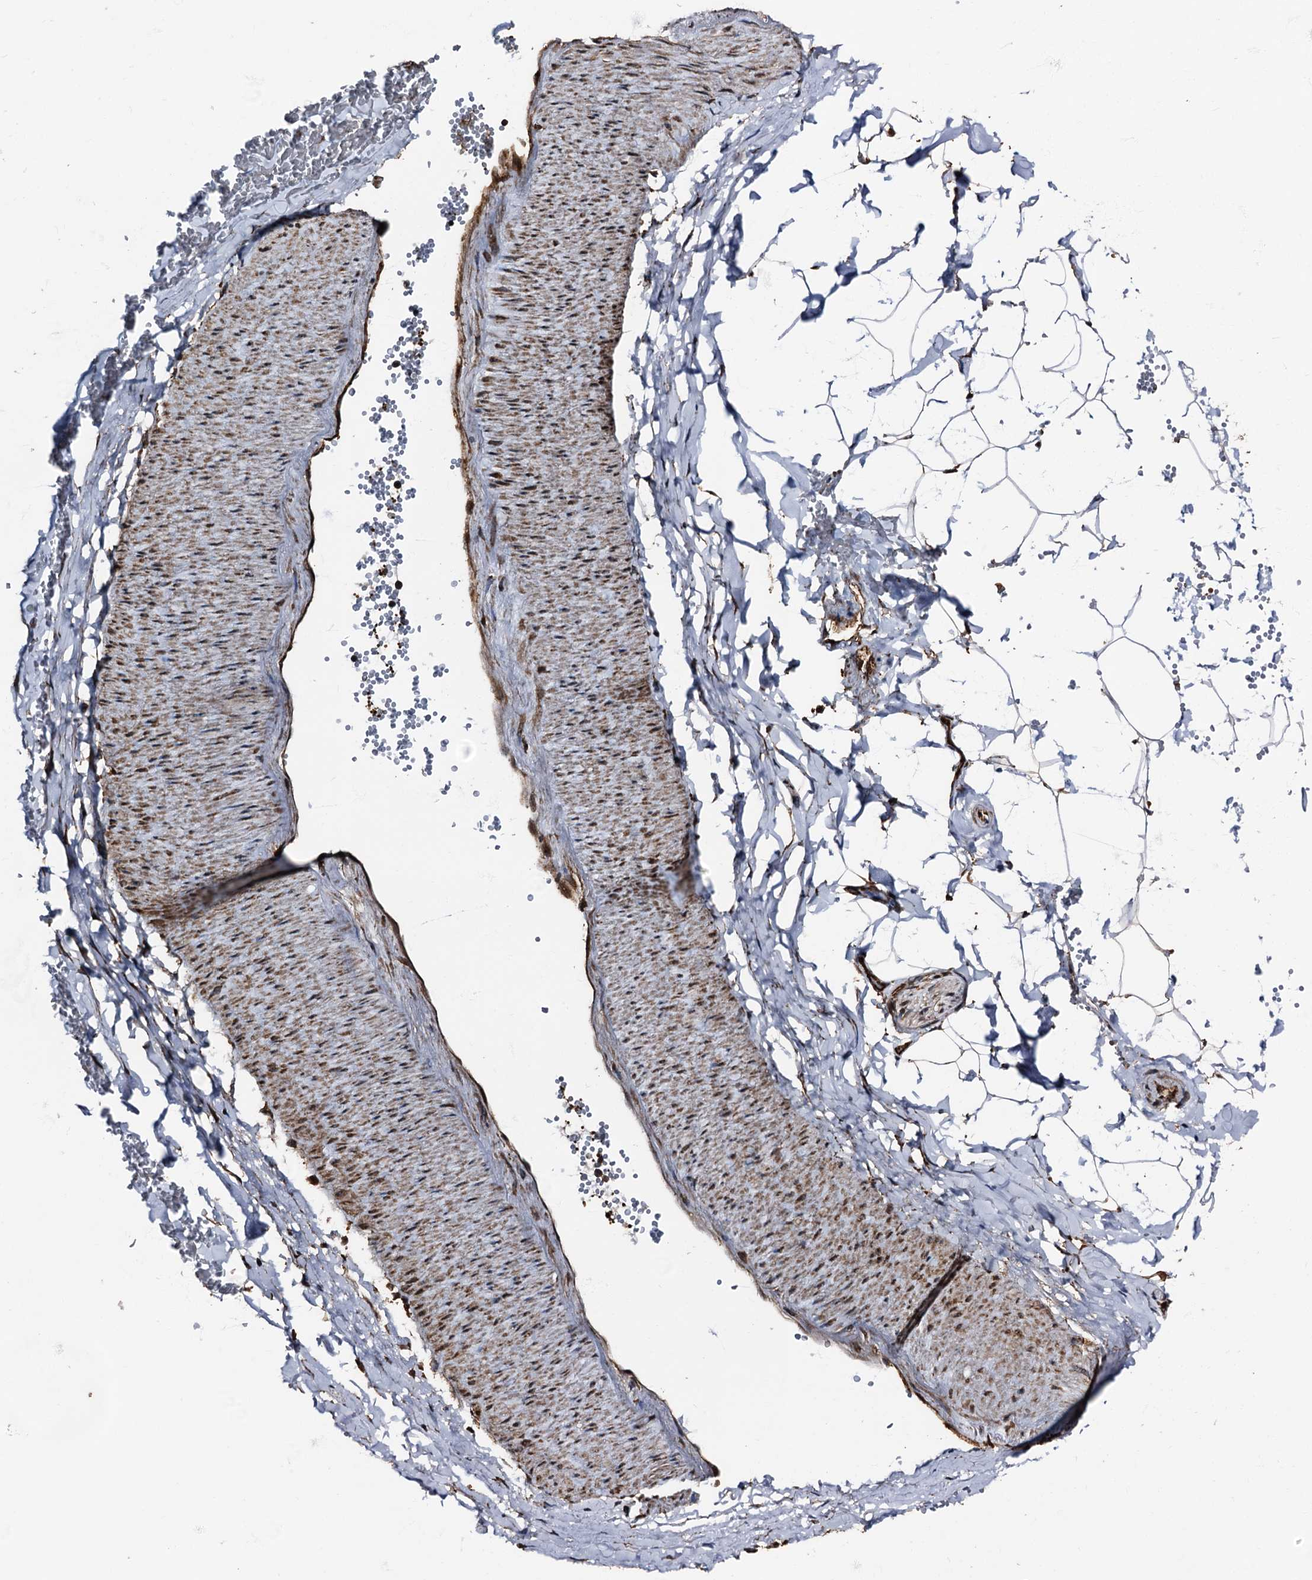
{"staining": {"intensity": "moderate", "quantity": ">75%", "location": "cytoplasmic/membranous"}, "tissue": "adipose tissue", "cell_type": "Adipocytes", "image_type": "normal", "snomed": [{"axis": "morphology", "description": "Normal tissue, NOS"}, {"axis": "topography", "description": "Gallbladder"}, {"axis": "topography", "description": "Peripheral nerve tissue"}], "caption": "The immunohistochemical stain labels moderate cytoplasmic/membranous expression in adipocytes of normal adipose tissue.", "gene": "ATP2C1", "patient": {"sex": "male", "age": 38}}